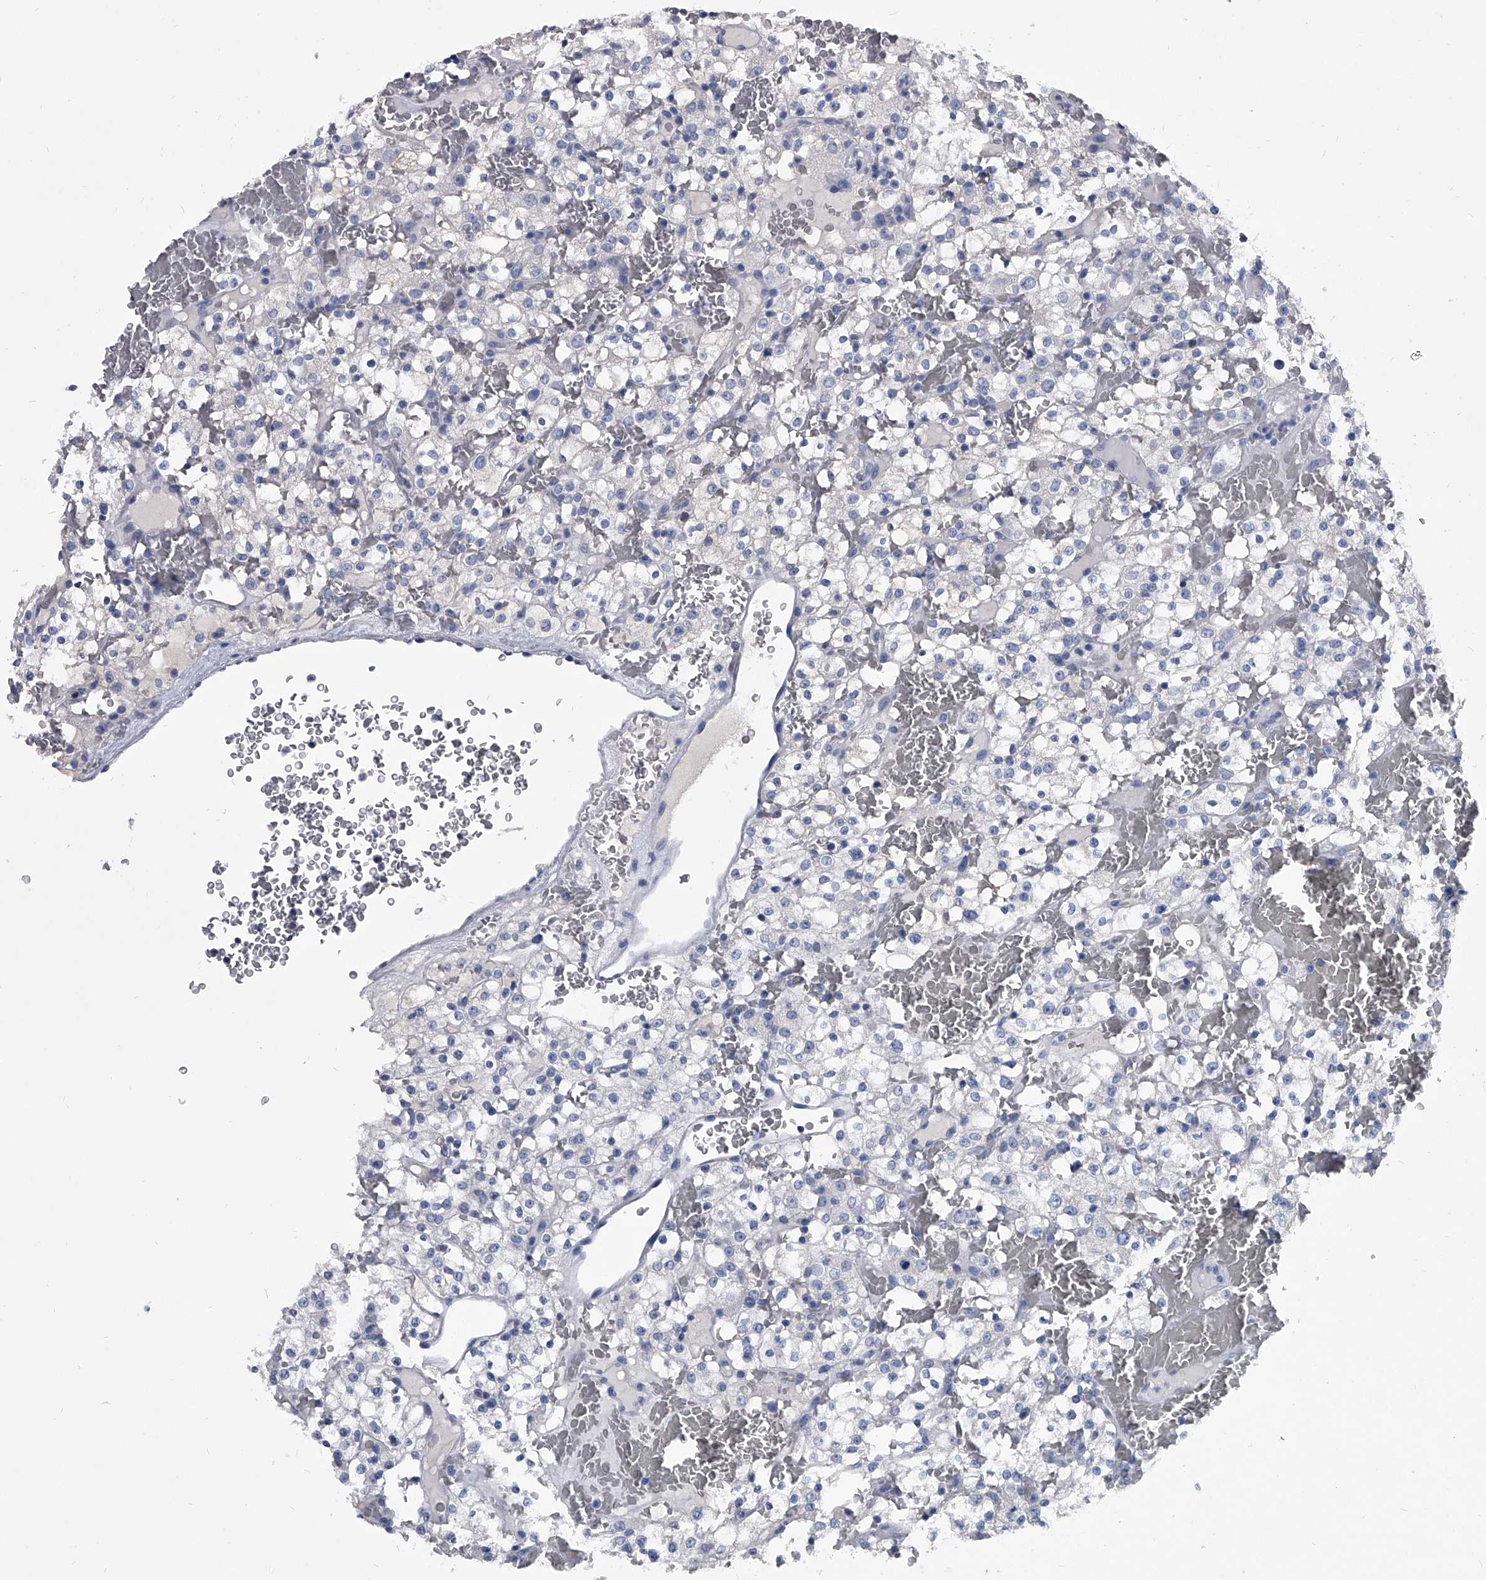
{"staining": {"intensity": "negative", "quantity": "none", "location": "none"}, "tissue": "renal cancer", "cell_type": "Tumor cells", "image_type": "cancer", "snomed": [{"axis": "morphology", "description": "Normal tissue, NOS"}, {"axis": "morphology", "description": "Adenocarcinoma, NOS"}, {"axis": "topography", "description": "Kidney"}], "caption": "The immunohistochemistry photomicrograph has no significant positivity in tumor cells of renal cancer tissue.", "gene": "BCAS1", "patient": {"sex": "female", "age": 72}}